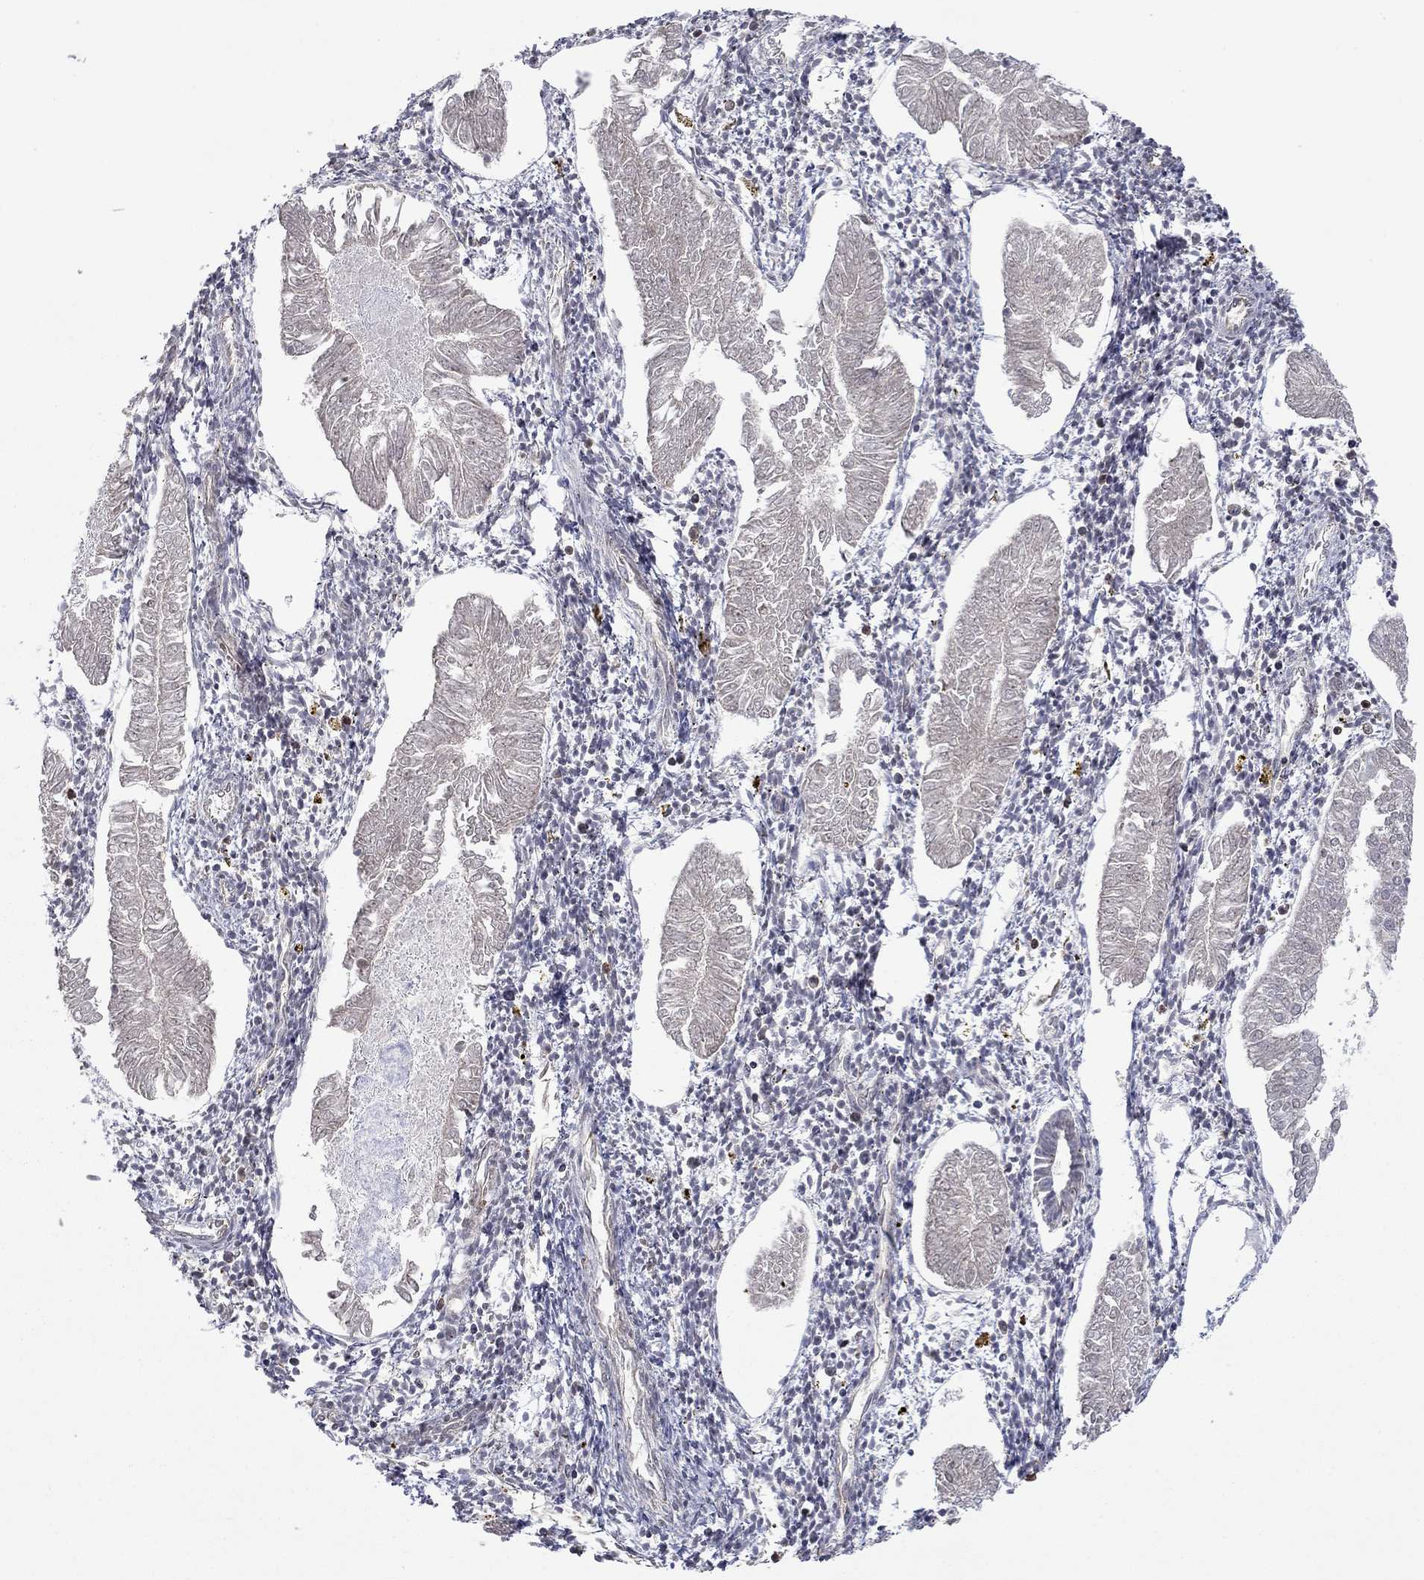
{"staining": {"intensity": "negative", "quantity": "none", "location": "none"}, "tissue": "endometrial cancer", "cell_type": "Tumor cells", "image_type": "cancer", "snomed": [{"axis": "morphology", "description": "Adenocarcinoma, NOS"}, {"axis": "topography", "description": "Endometrium"}], "caption": "Image shows no significant protein staining in tumor cells of endometrial adenocarcinoma.", "gene": "TDP1", "patient": {"sex": "female", "age": 53}}